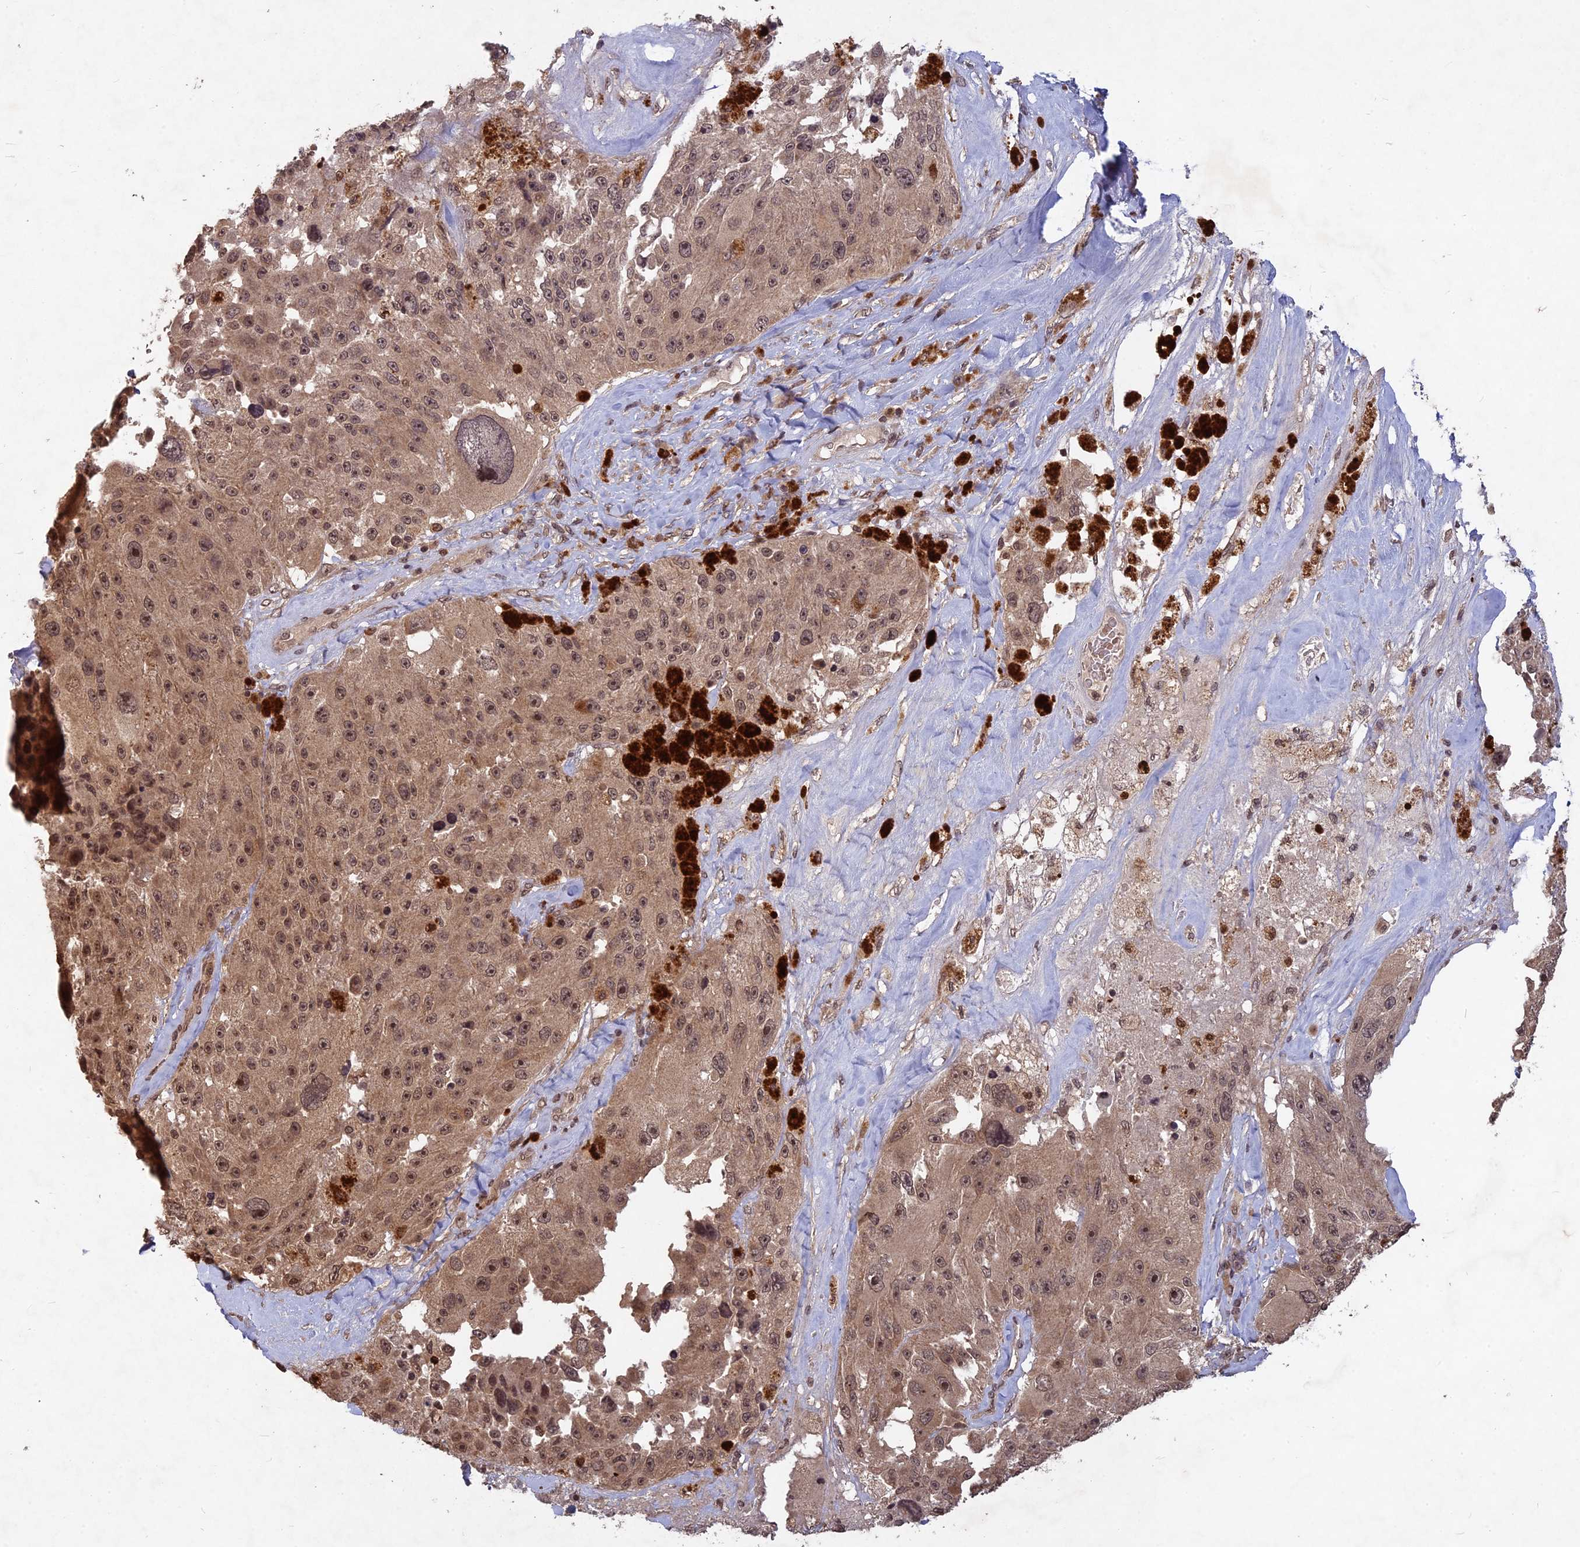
{"staining": {"intensity": "weak", "quantity": "25%-75%", "location": "cytoplasmic/membranous,nuclear"}, "tissue": "melanoma", "cell_type": "Tumor cells", "image_type": "cancer", "snomed": [{"axis": "morphology", "description": "Malignant melanoma, Metastatic site"}, {"axis": "topography", "description": "Lymph node"}], "caption": "Immunohistochemistry of malignant melanoma (metastatic site) exhibits low levels of weak cytoplasmic/membranous and nuclear positivity in about 25%-75% of tumor cells. (Stains: DAB (3,3'-diaminobenzidine) in brown, nuclei in blue, Microscopy: brightfield microscopy at high magnification).", "gene": "SRMS", "patient": {"sex": "male", "age": 62}}